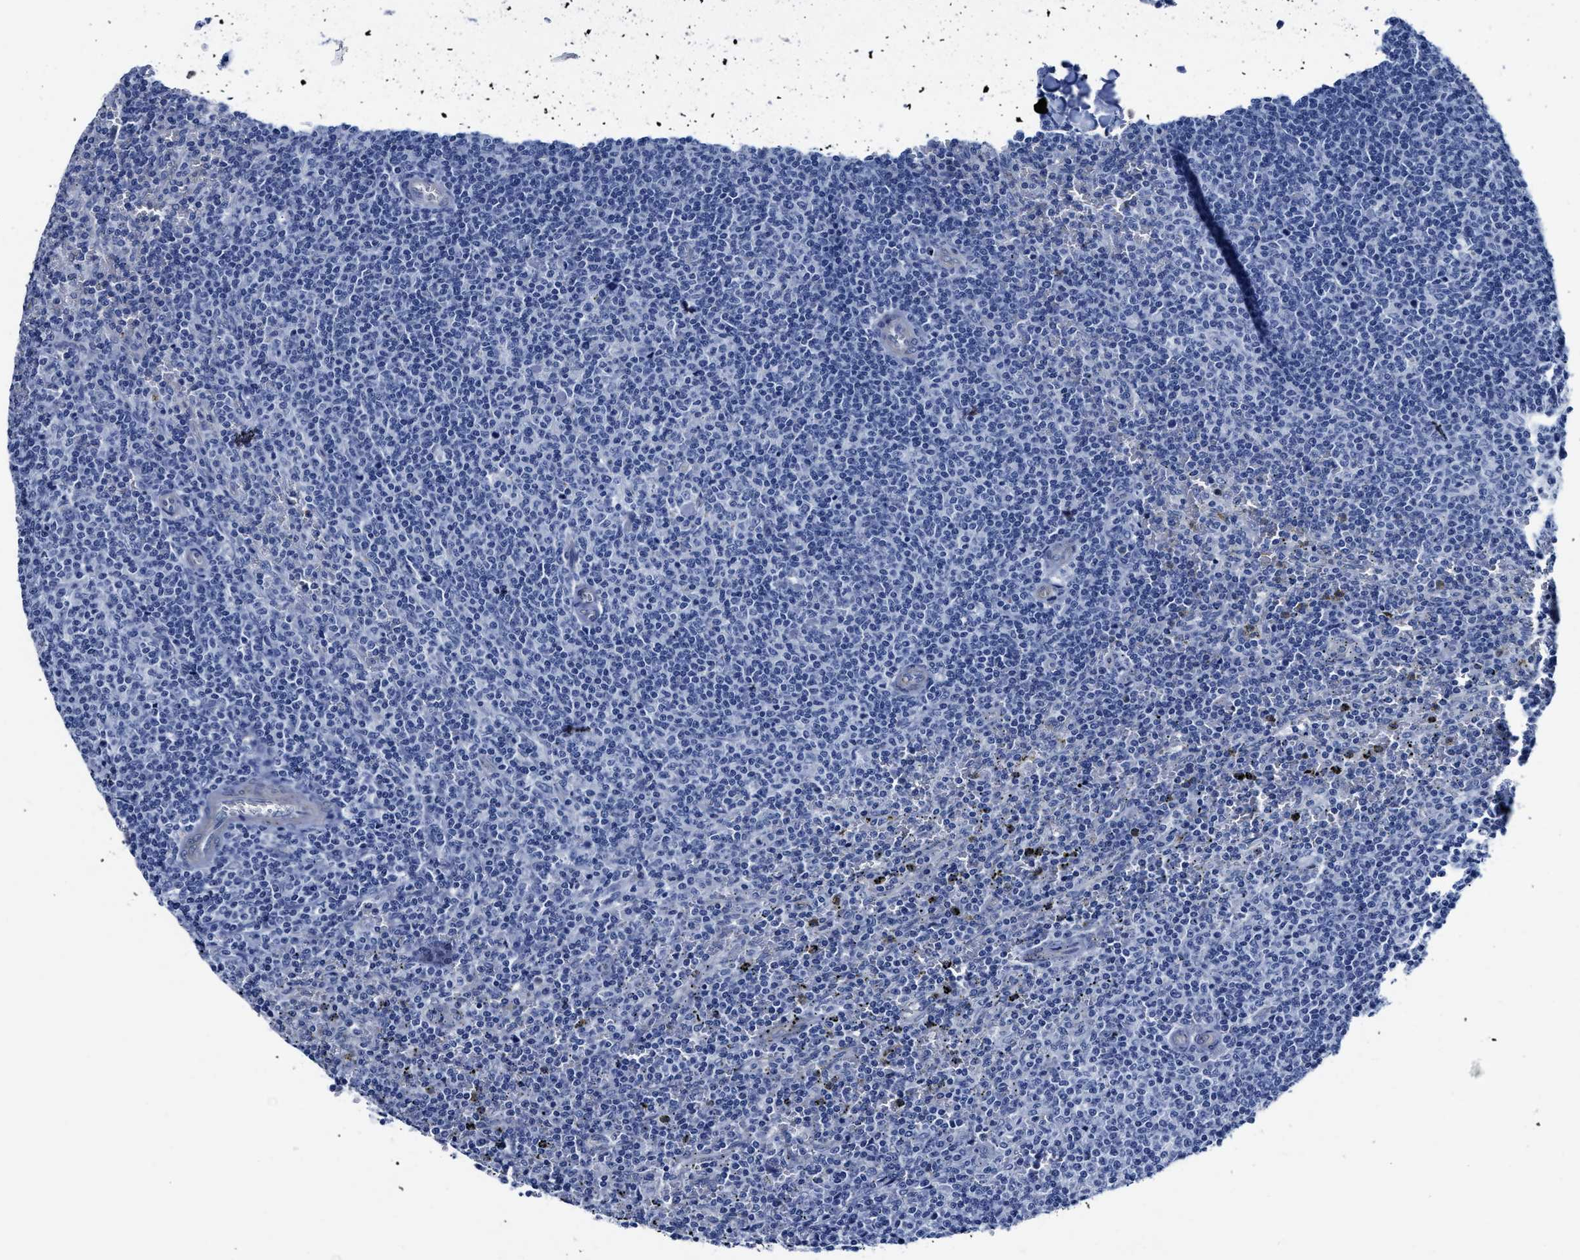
{"staining": {"intensity": "negative", "quantity": "none", "location": "none"}, "tissue": "lymphoma", "cell_type": "Tumor cells", "image_type": "cancer", "snomed": [{"axis": "morphology", "description": "Malignant lymphoma, non-Hodgkin's type, Low grade"}, {"axis": "topography", "description": "Spleen"}], "caption": "IHC micrograph of neoplastic tissue: low-grade malignant lymphoma, non-Hodgkin's type stained with DAB (3,3'-diaminobenzidine) demonstrates no significant protein positivity in tumor cells. Brightfield microscopy of immunohistochemistry stained with DAB (brown) and hematoxylin (blue), captured at high magnification.", "gene": "KCNMB3", "patient": {"sex": "female", "age": 19}}